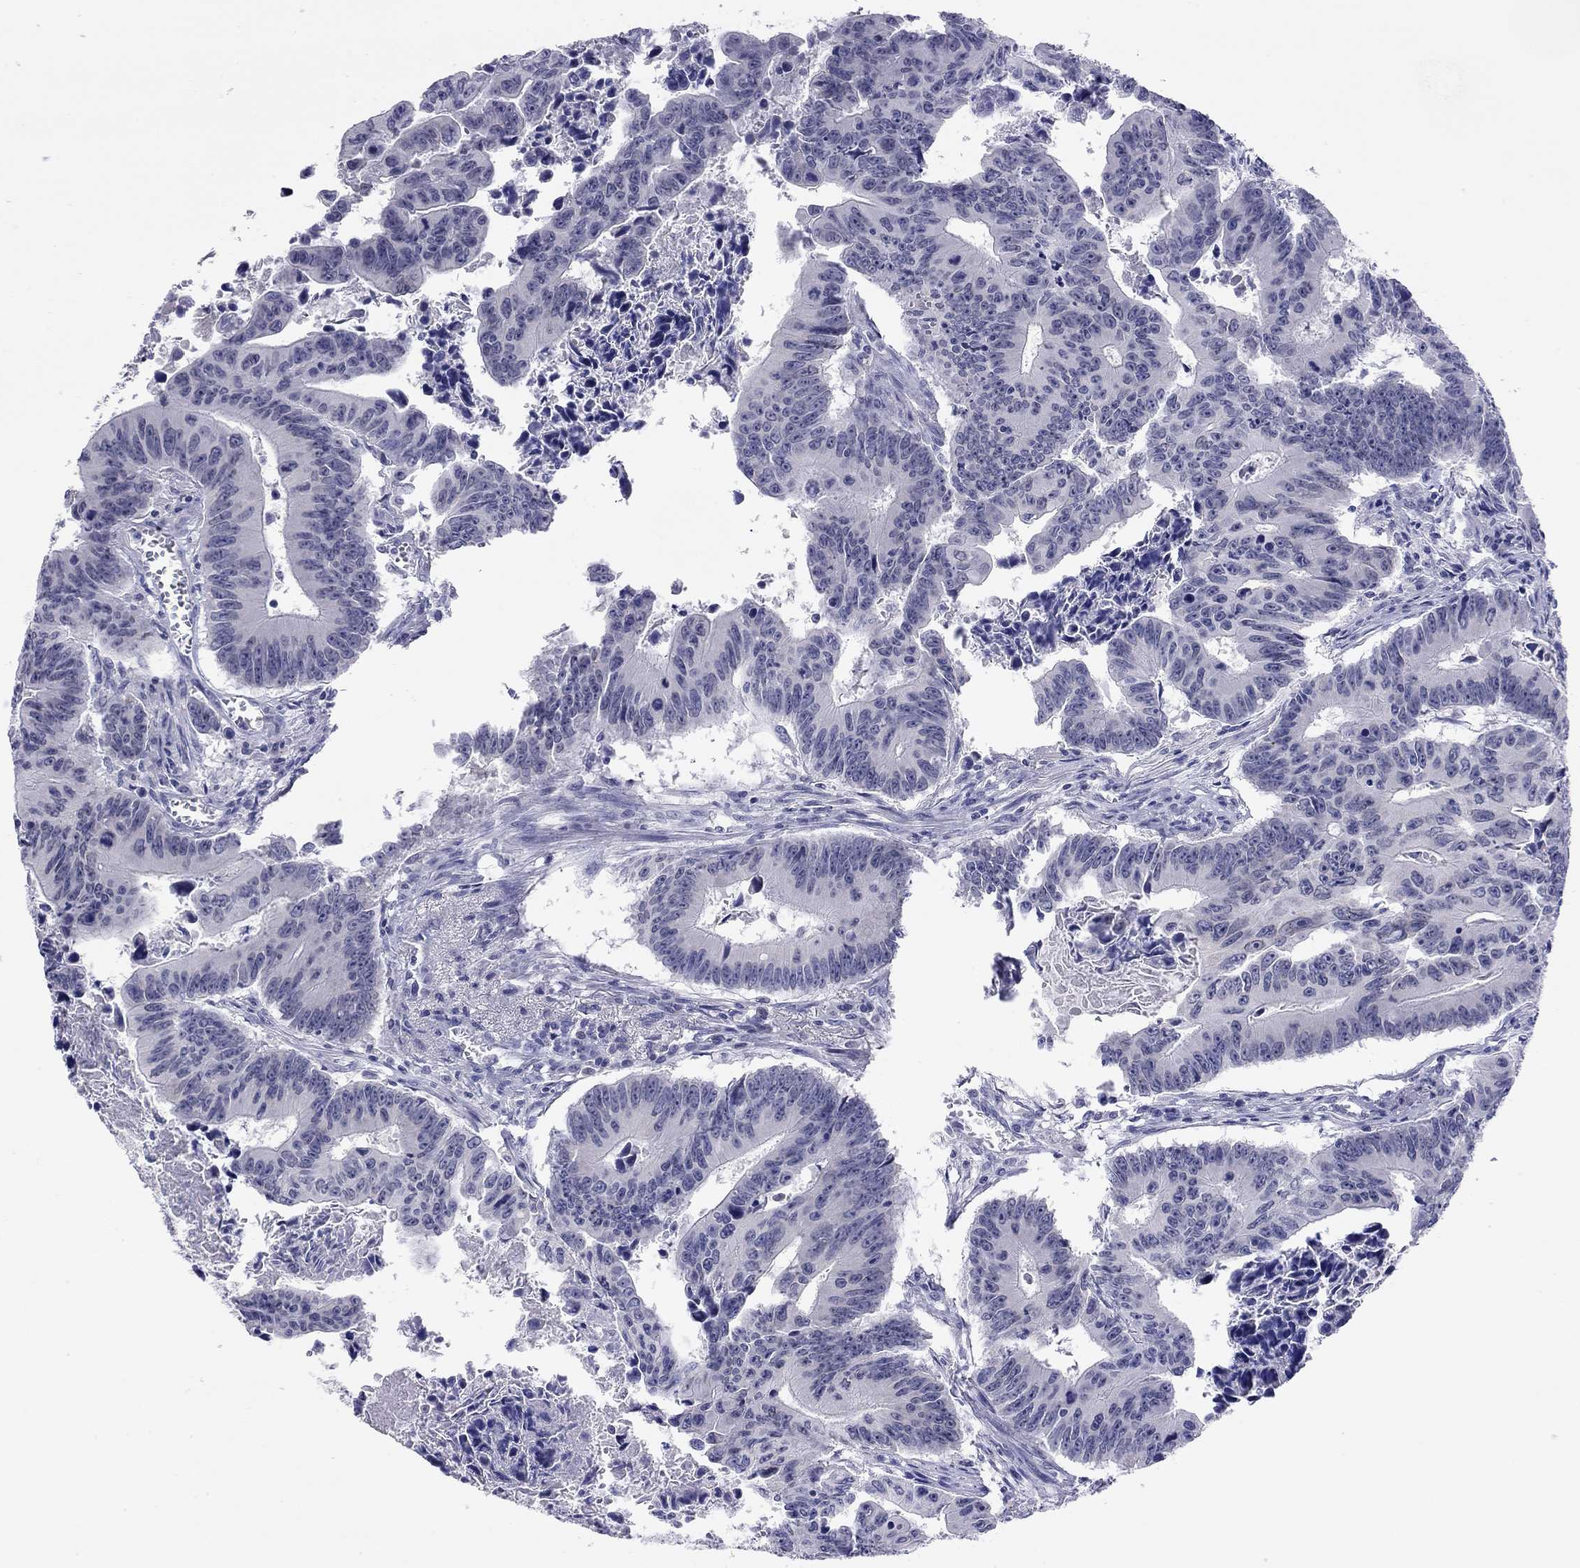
{"staining": {"intensity": "negative", "quantity": "none", "location": "none"}, "tissue": "colorectal cancer", "cell_type": "Tumor cells", "image_type": "cancer", "snomed": [{"axis": "morphology", "description": "Adenocarcinoma, NOS"}, {"axis": "topography", "description": "Colon"}], "caption": "A micrograph of colorectal adenocarcinoma stained for a protein reveals no brown staining in tumor cells.", "gene": "ARMC12", "patient": {"sex": "female", "age": 87}}